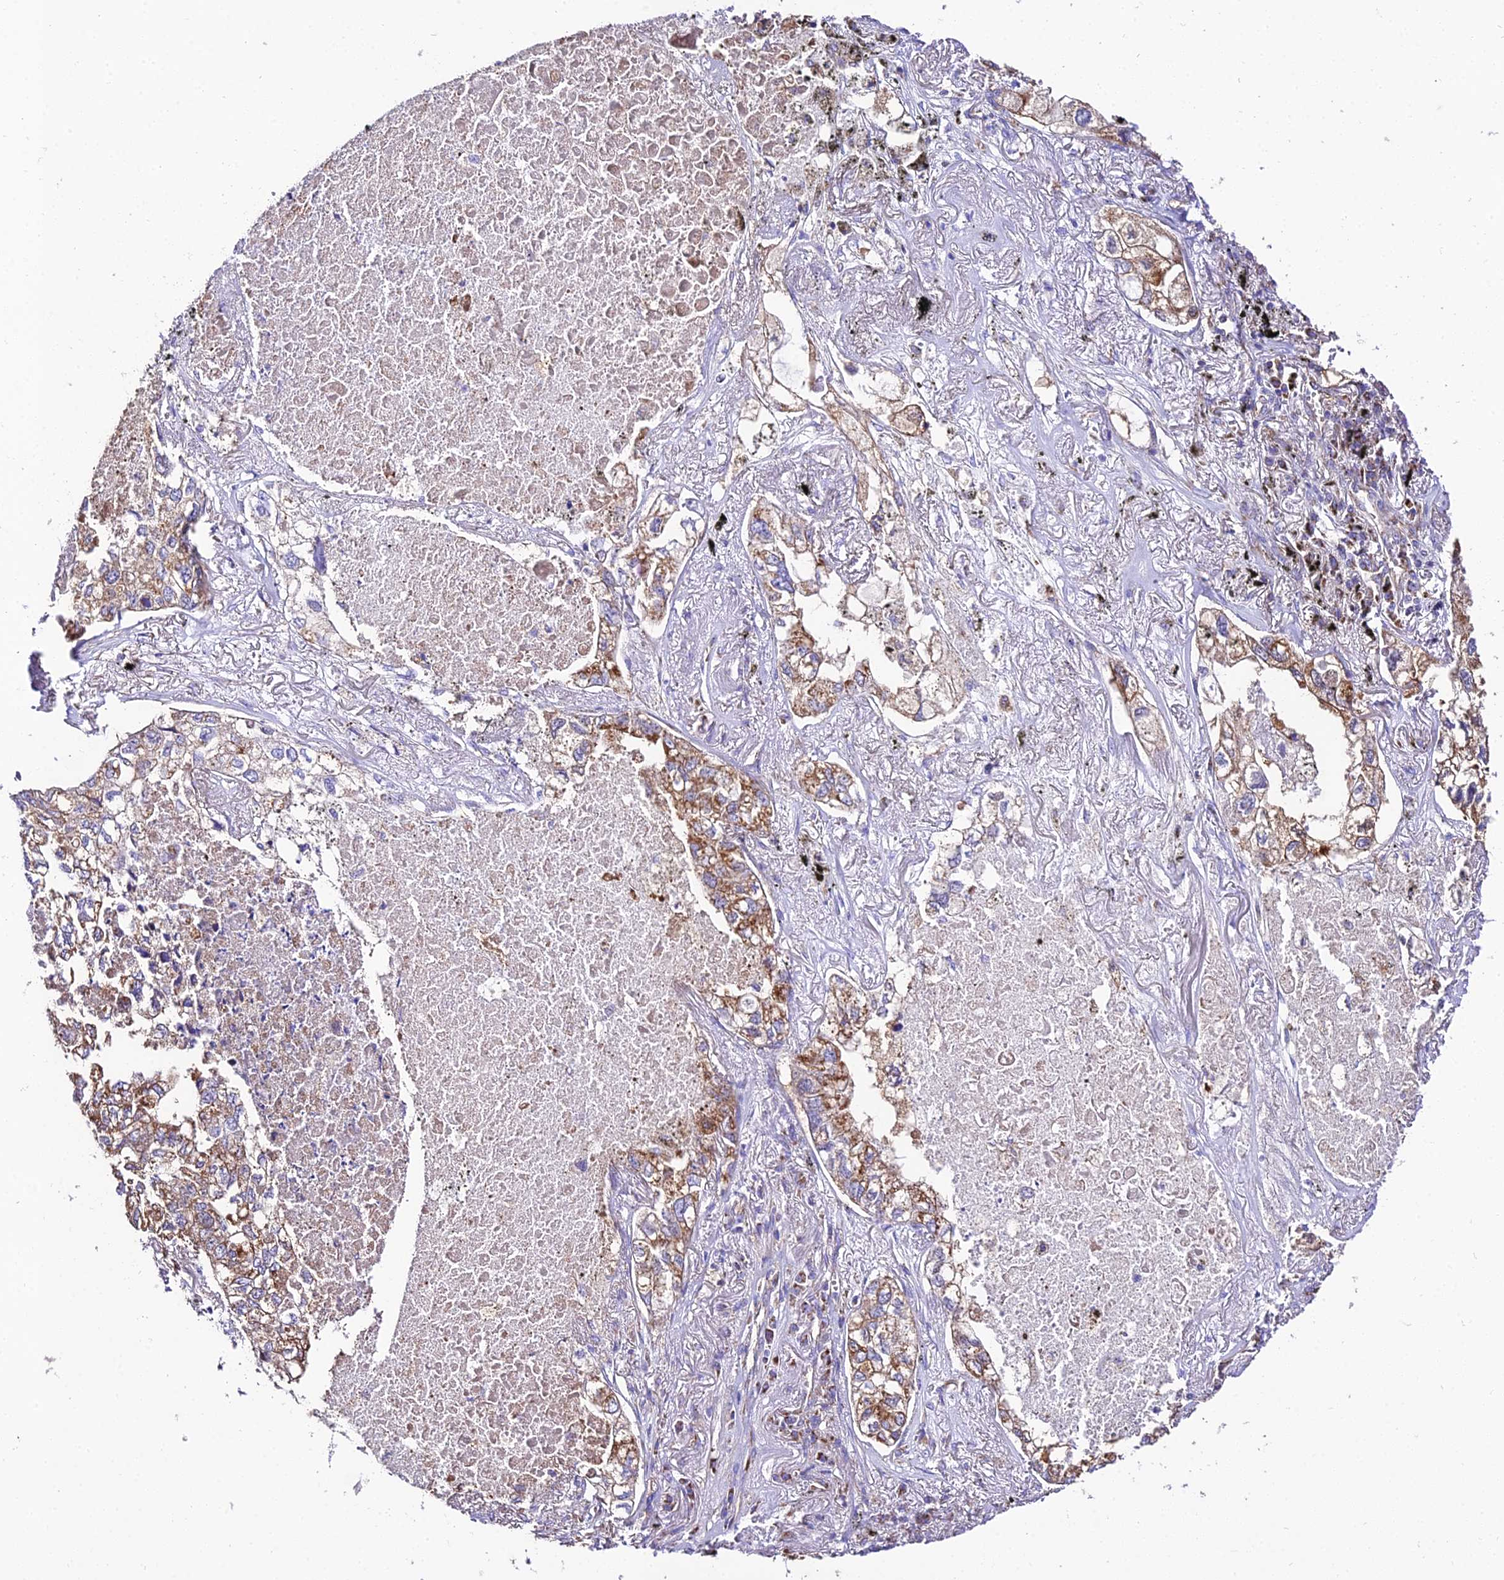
{"staining": {"intensity": "moderate", "quantity": ">75%", "location": "cytoplasmic/membranous"}, "tissue": "lung cancer", "cell_type": "Tumor cells", "image_type": "cancer", "snomed": [{"axis": "morphology", "description": "Adenocarcinoma, NOS"}, {"axis": "topography", "description": "Lung"}], "caption": "The immunohistochemical stain highlights moderate cytoplasmic/membranous staining in tumor cells of adenocarcinoma (lung) tissue.", "gene": "OCIAD1", "patient": {"sex": "male", "age": 65}}